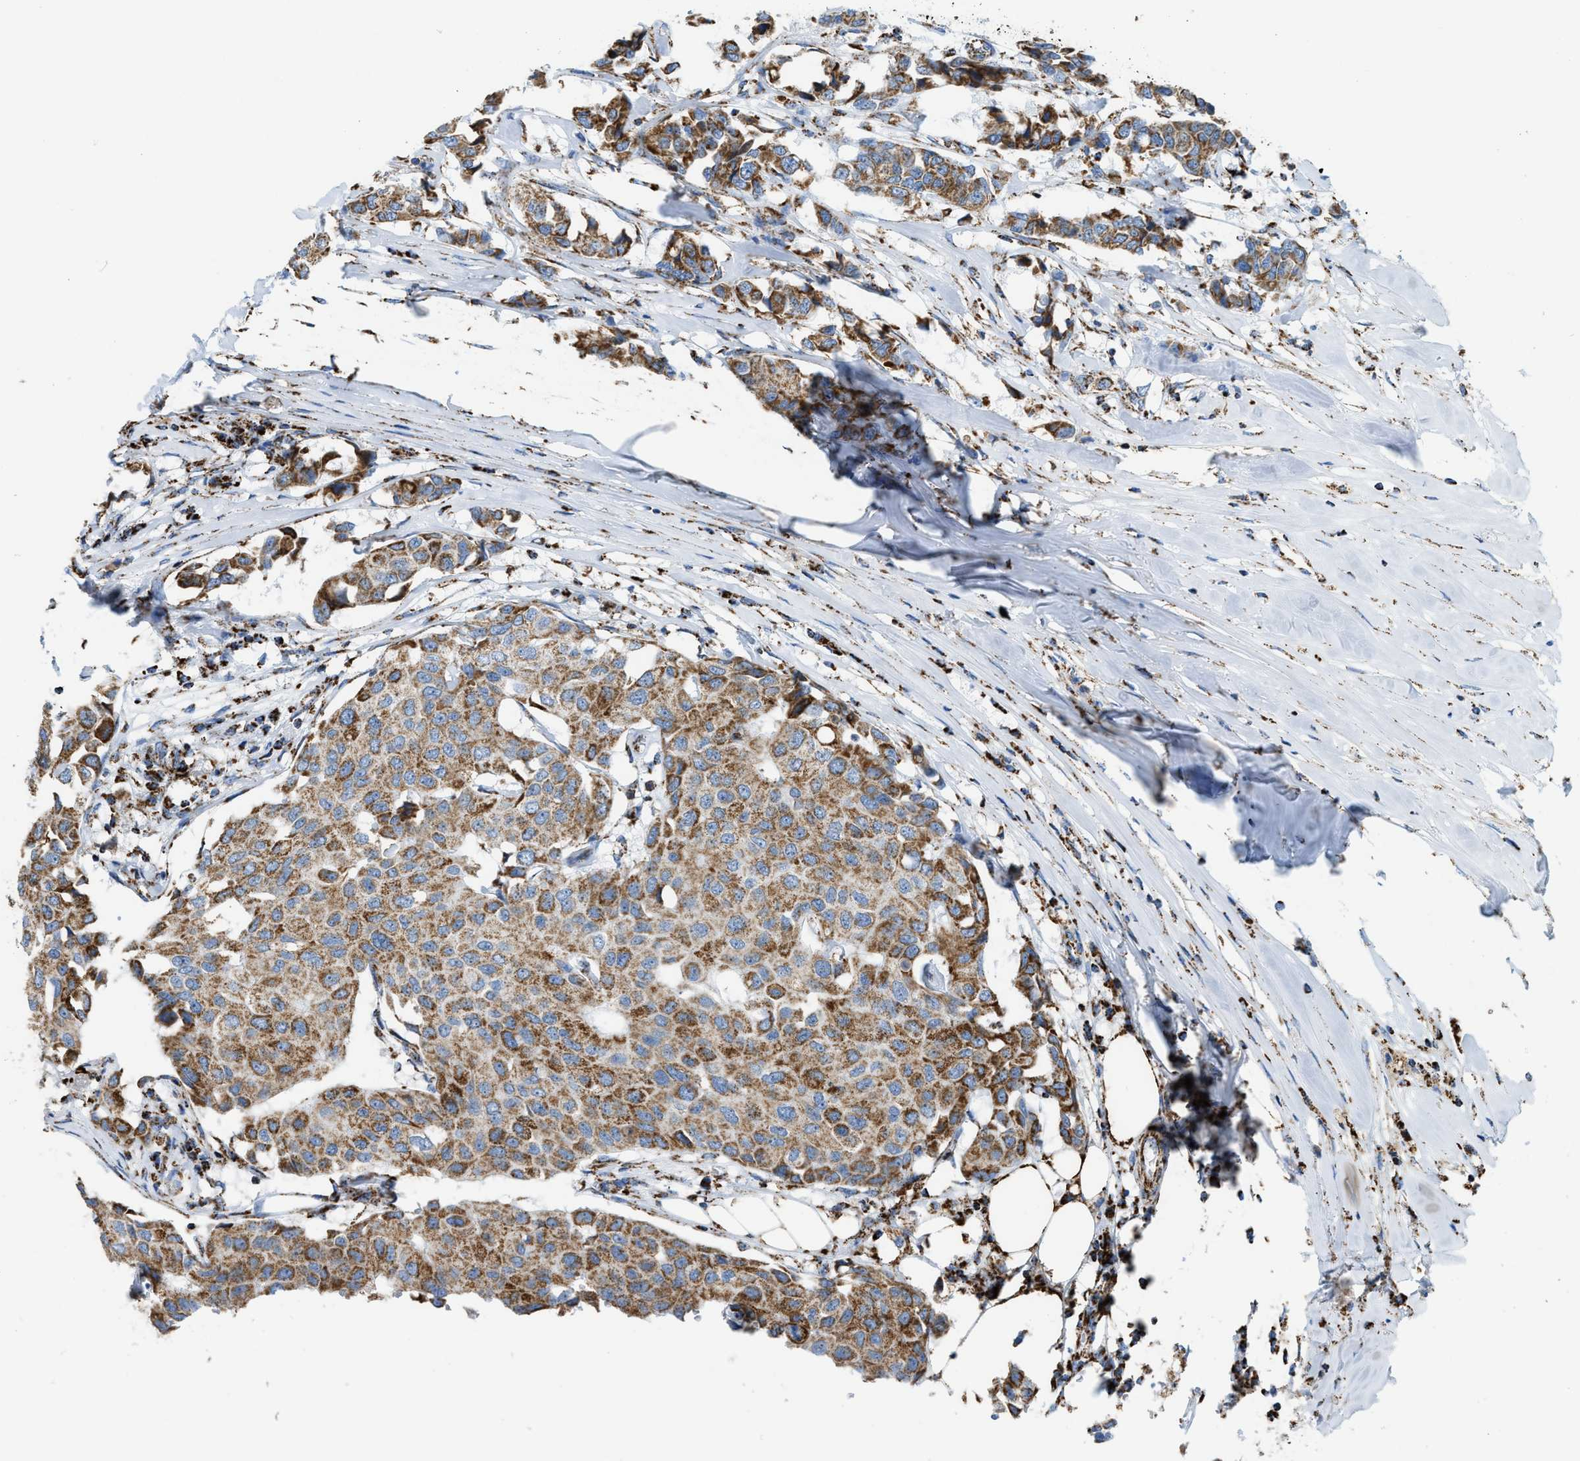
{"staining": {"intensity": "moderate", "quantity": ">75%", "location": "cytoplasmic/membranous"}, "tissue": "breast cancer", "cell_type": "Tumor cells", "image_type": "cancer", "snomed": [{"axis": "morphology", "description": "Duct carcinoma"}, {"axis": "topography", "description": "Breast"}], "caption": "Breast intraductal carcinoma stained with IHC reveals moderate cytoplasmic/membranous staining in approximately >75% of tumor cells.", "gene": "ETFB", "patient": {"sex": "female", "age": 80}}